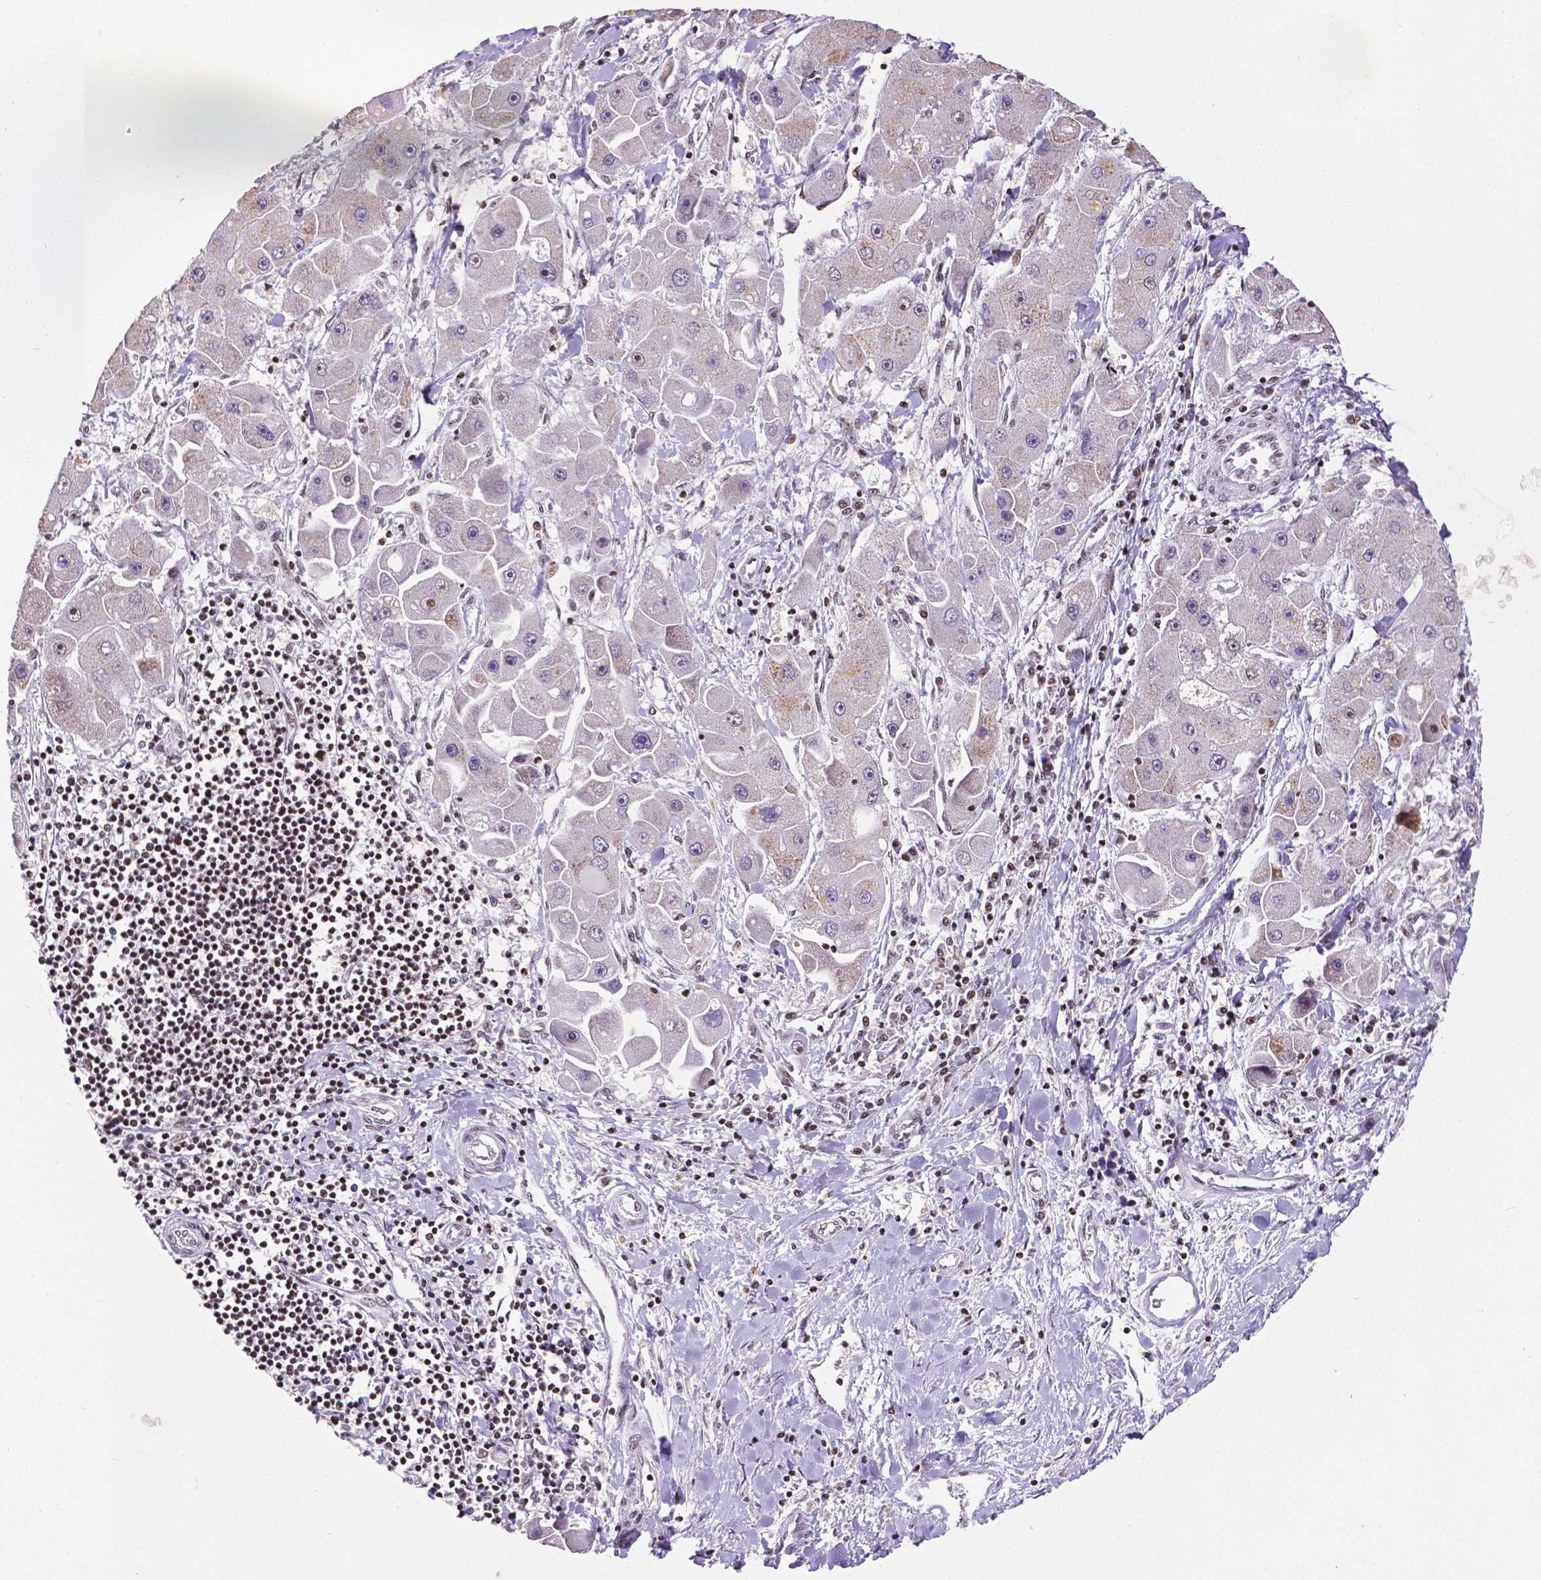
{"staining": {"intensity": "weak", "quantity": "<25%", "location": "cytoplasmic/membranous"}, "tissue": "liver cancer", "cell_type": "Tumor cells", "image_type": "cancer", "snomed": [{"axis": "morphology", "description": "Carcinoma, Hepatocellular, NOS"}, {"axis": "topography", "description": "Liver"}], "caption": "Immunohistochemistry (IHC) photomicrograph of human liver hepatocellular carcinoma stained for a protein (brown), which exhibits no expression in tumor cells.", "gene": "CTCF", "patient": {"sex": "male", "age": 24}}